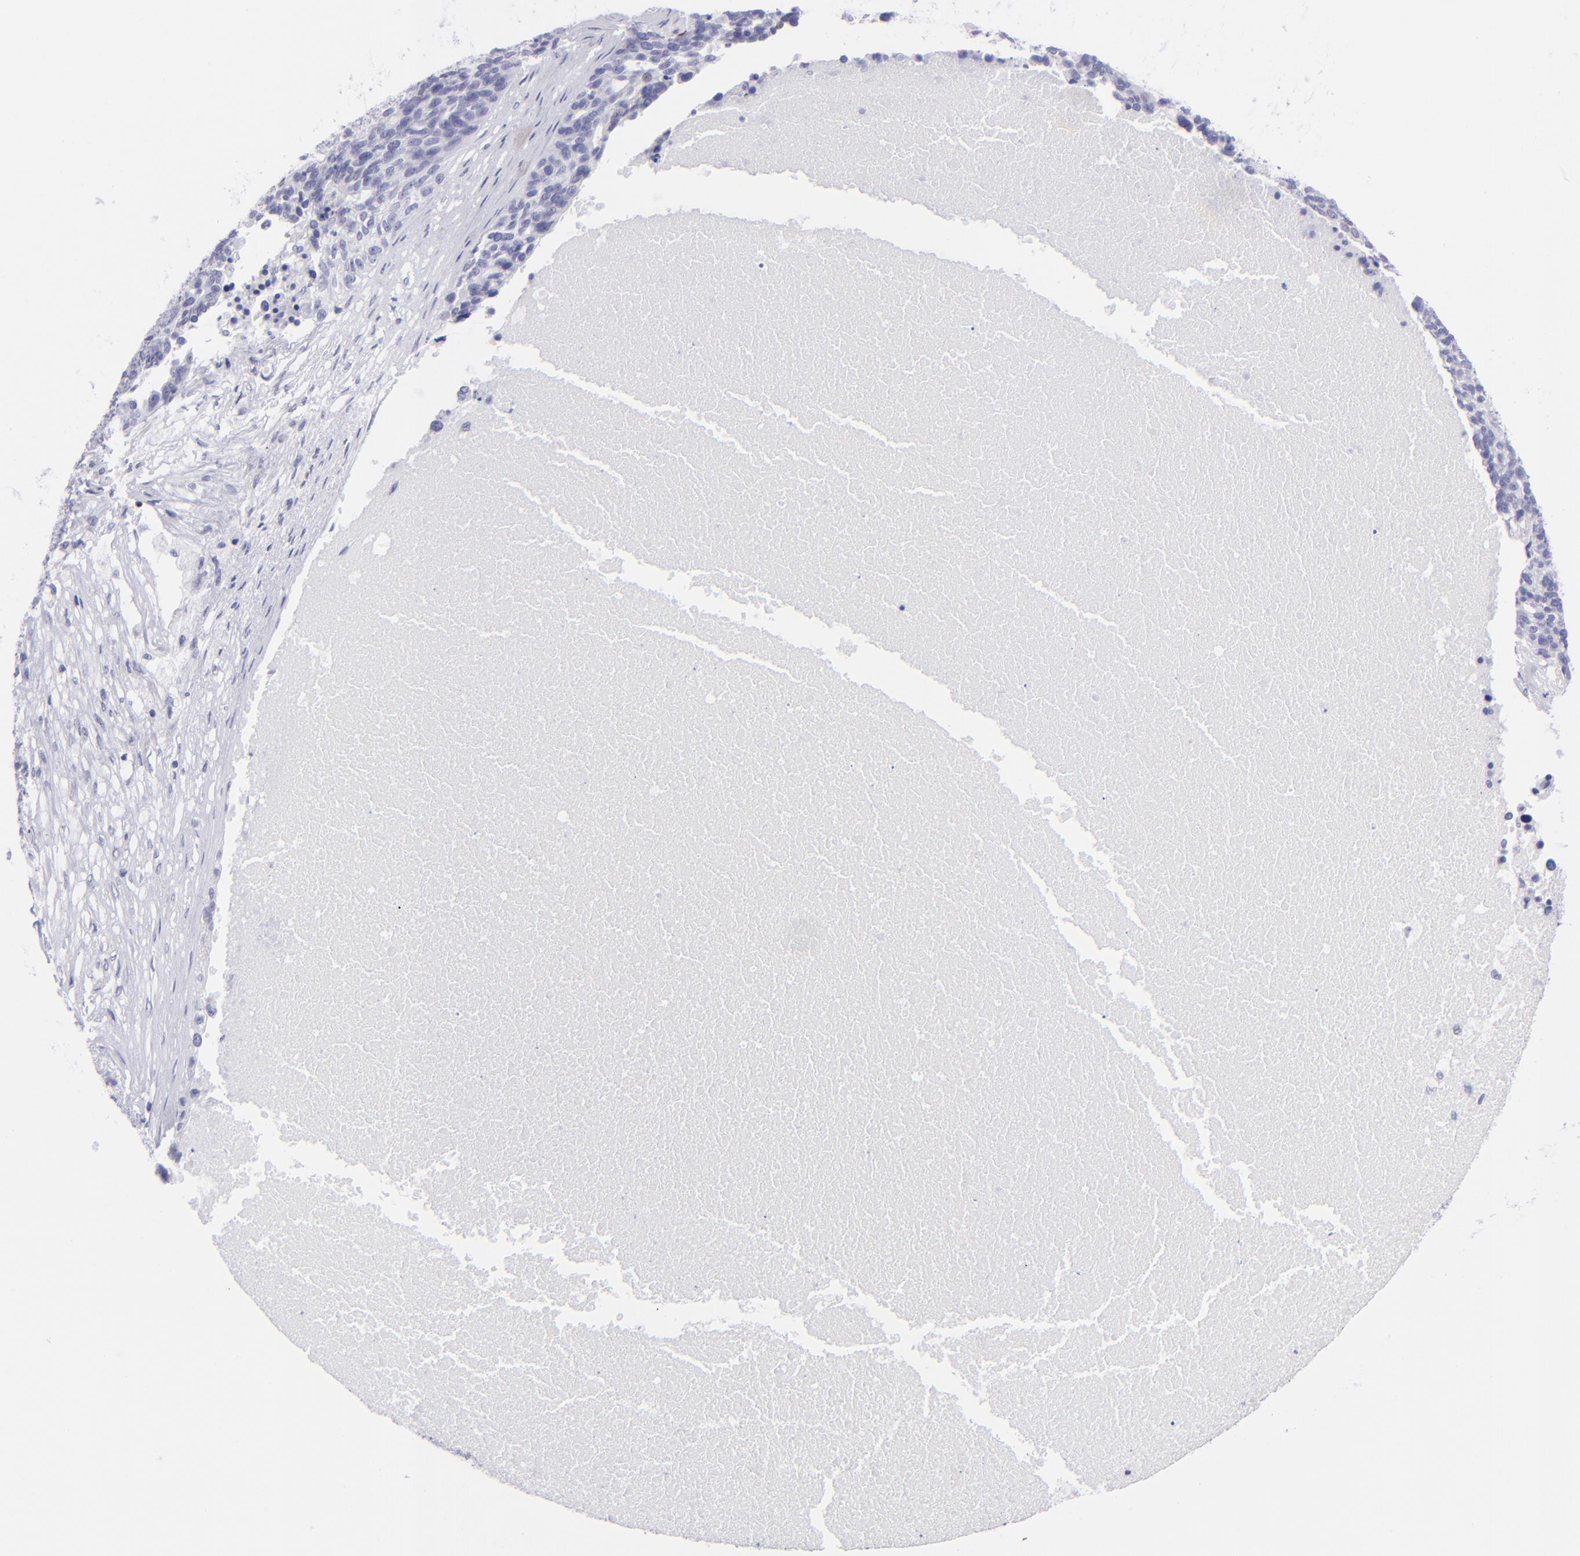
{"staining": {"intensity": "negative", "quantity": "none", "location": "none"}, "tissue": "ovarian cancer", "cell_type": "Tumor cells", "image_type": "cancer", "snomed": [{"axis": "morphology", "description": "Cystadenocarcinoma, serous, NOS"}, {"axis": "topography", "description": "Ovary"}], "caption": "This is a photomicrograph of immunohistochemistry staining of ovarian cancer, which shows no expression in tumor cells.", "gene": "ETS1", "patient": {"sex": "female", "age": 59}}